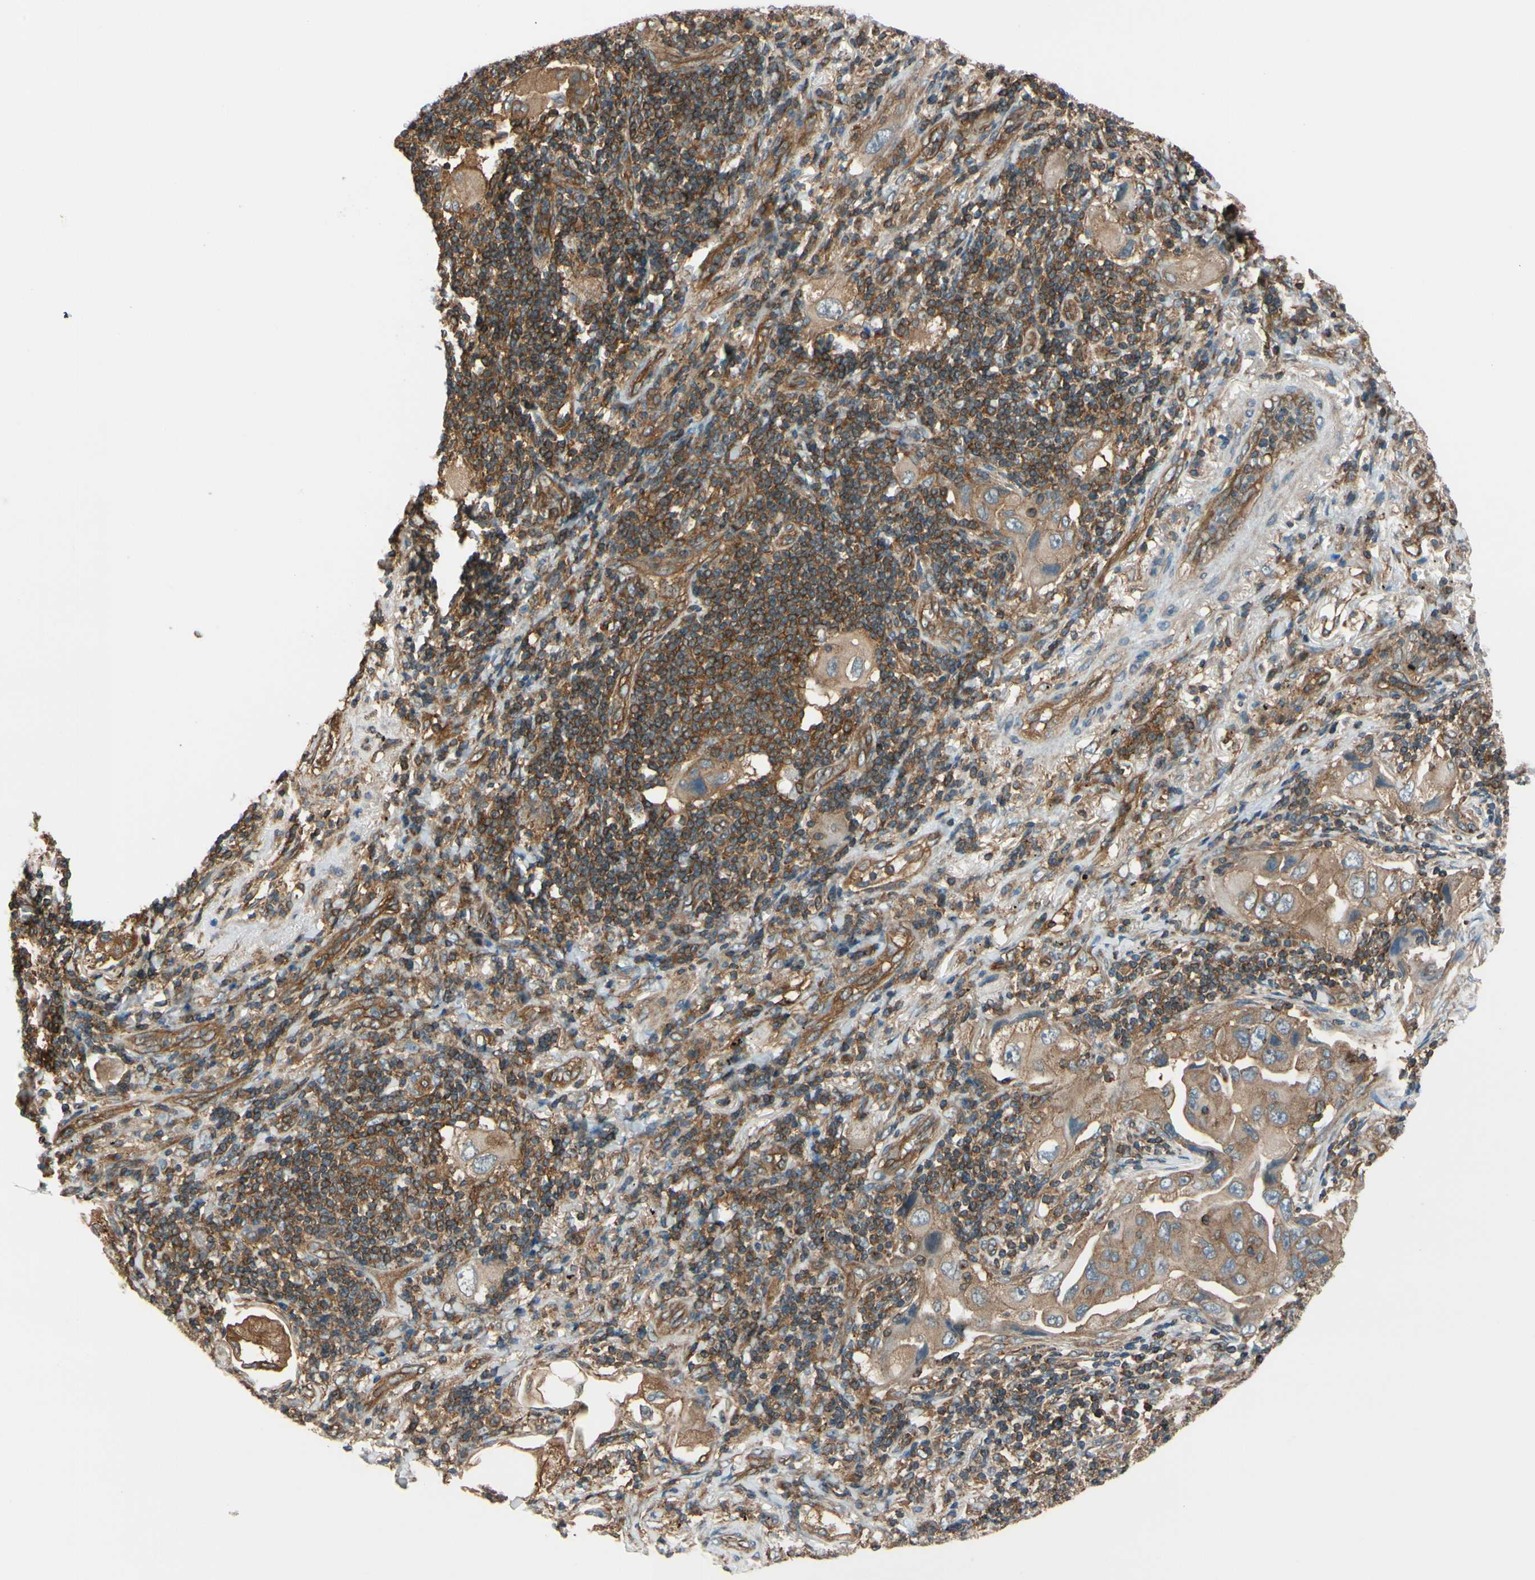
{"staining": {"intensity": "moderate", "quantity": ">75%", "location": "cytoplasmic/membranous"}, "tissue": "lung cancer", "cell_type": "Tumor cells", "image_type": "cancer", "snomed": [{"axis": "morphology", "description": "Adenocarcinoma, NOS"}, {"axis": "topography", "description": "Lung"}], "caption": "Human lung adenocarcinoma stained for a protein (brown) reveals moderate cytoplasmic/membranous positive positivity in about >75% of tumor cells.", "gene": "EPS15", "patient": {"sex": "female", "age": 65}}